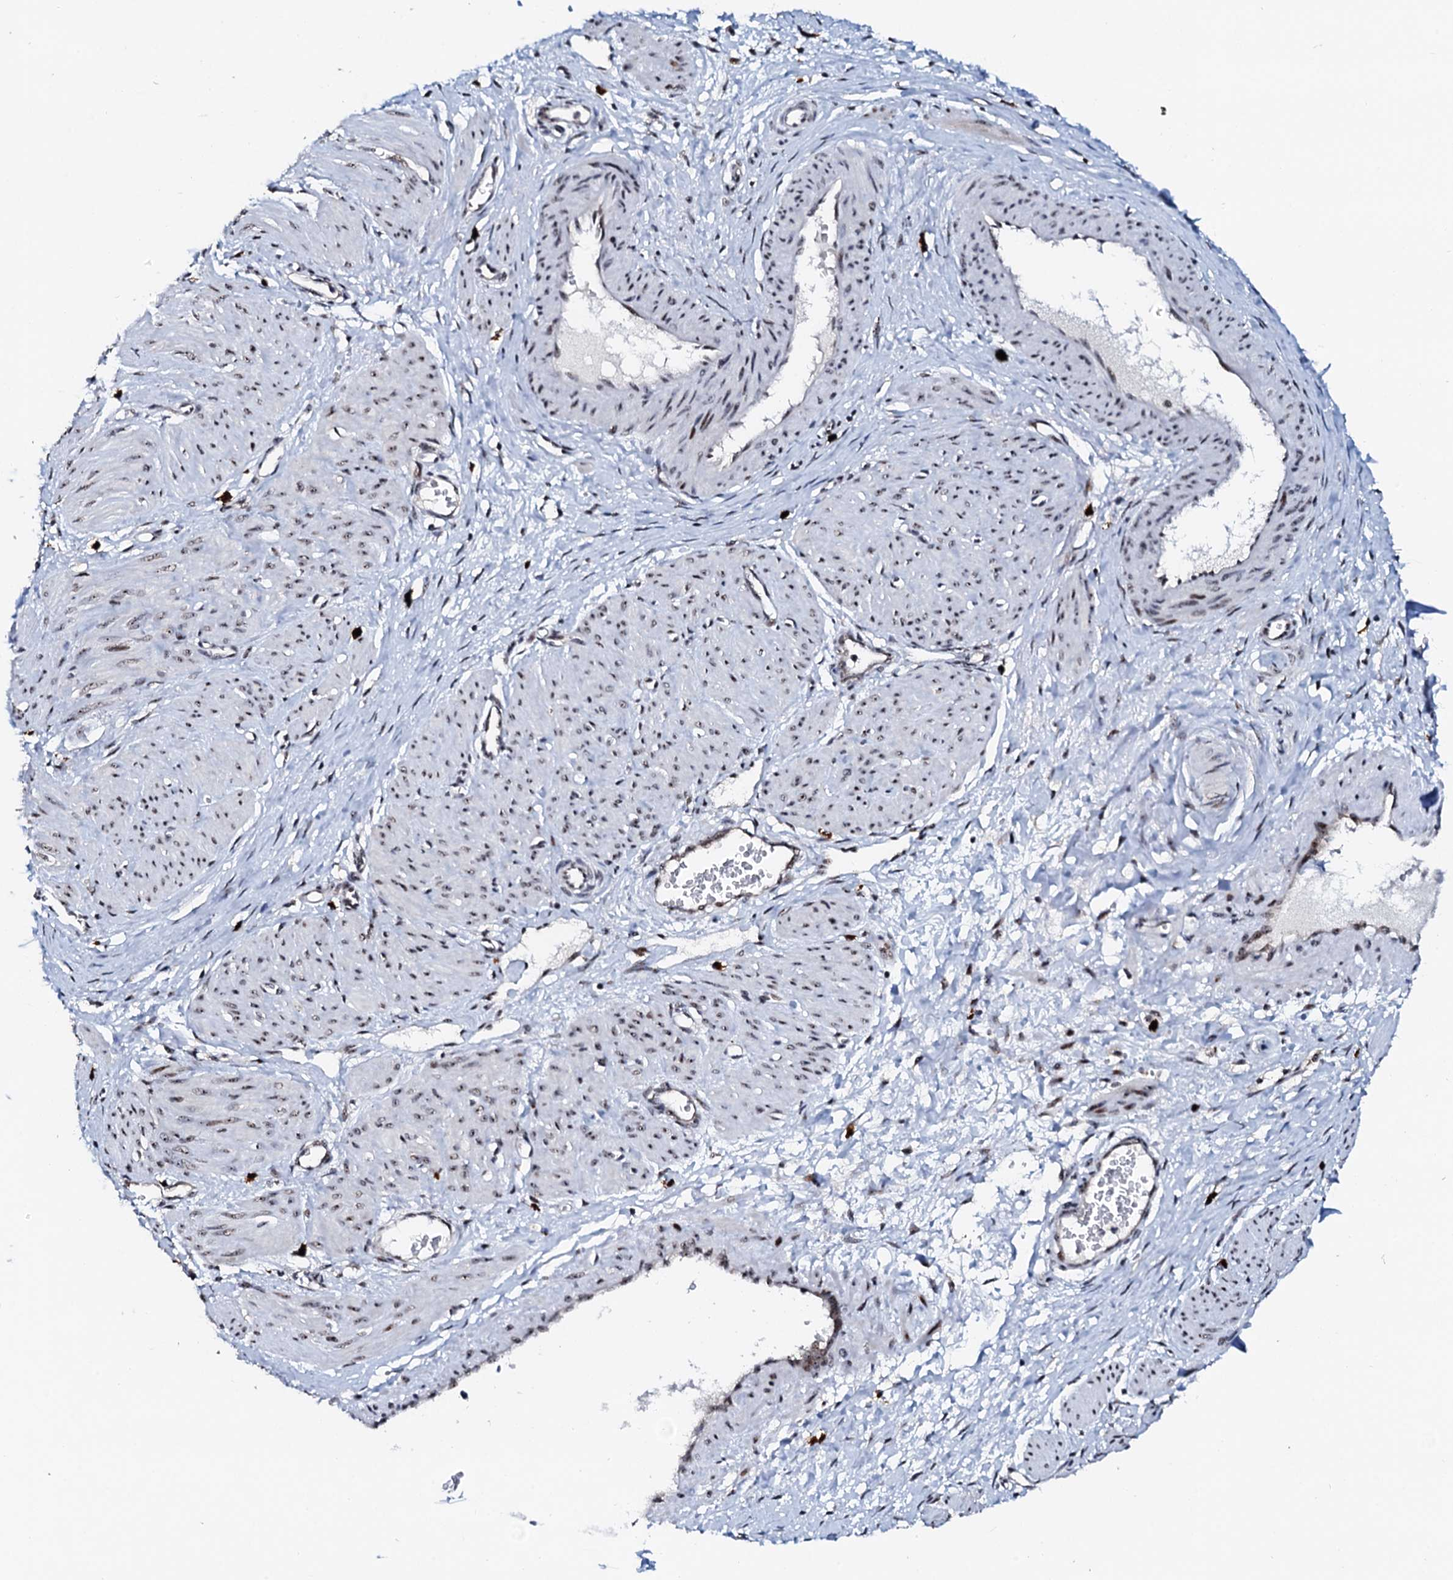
{"staining": {"intensity": "weak", "quantity": ">75%", "location": "nuclear"}, "tissue": "smooth muscle", "cell_type": "Smooth muscle cells", "image_type": "normal", "snomed": [{"axis": "morphology", "description": "Normal tissue, NOS"}, {"axis": "topography", "description": "Endometrium"}], "caption": "High-magnification brightfield microscopy of unremarkable smooth muscle stained with DAB (3,3'-diaminobenzidine) (brown) and counterstained with hematoxylin (blue). smooth muscle cells exhibit weak nuclear staining is identified in about>75% of cells.", "gene": "NEUROG3", "patient": {"sex": "female", "age": 33}}